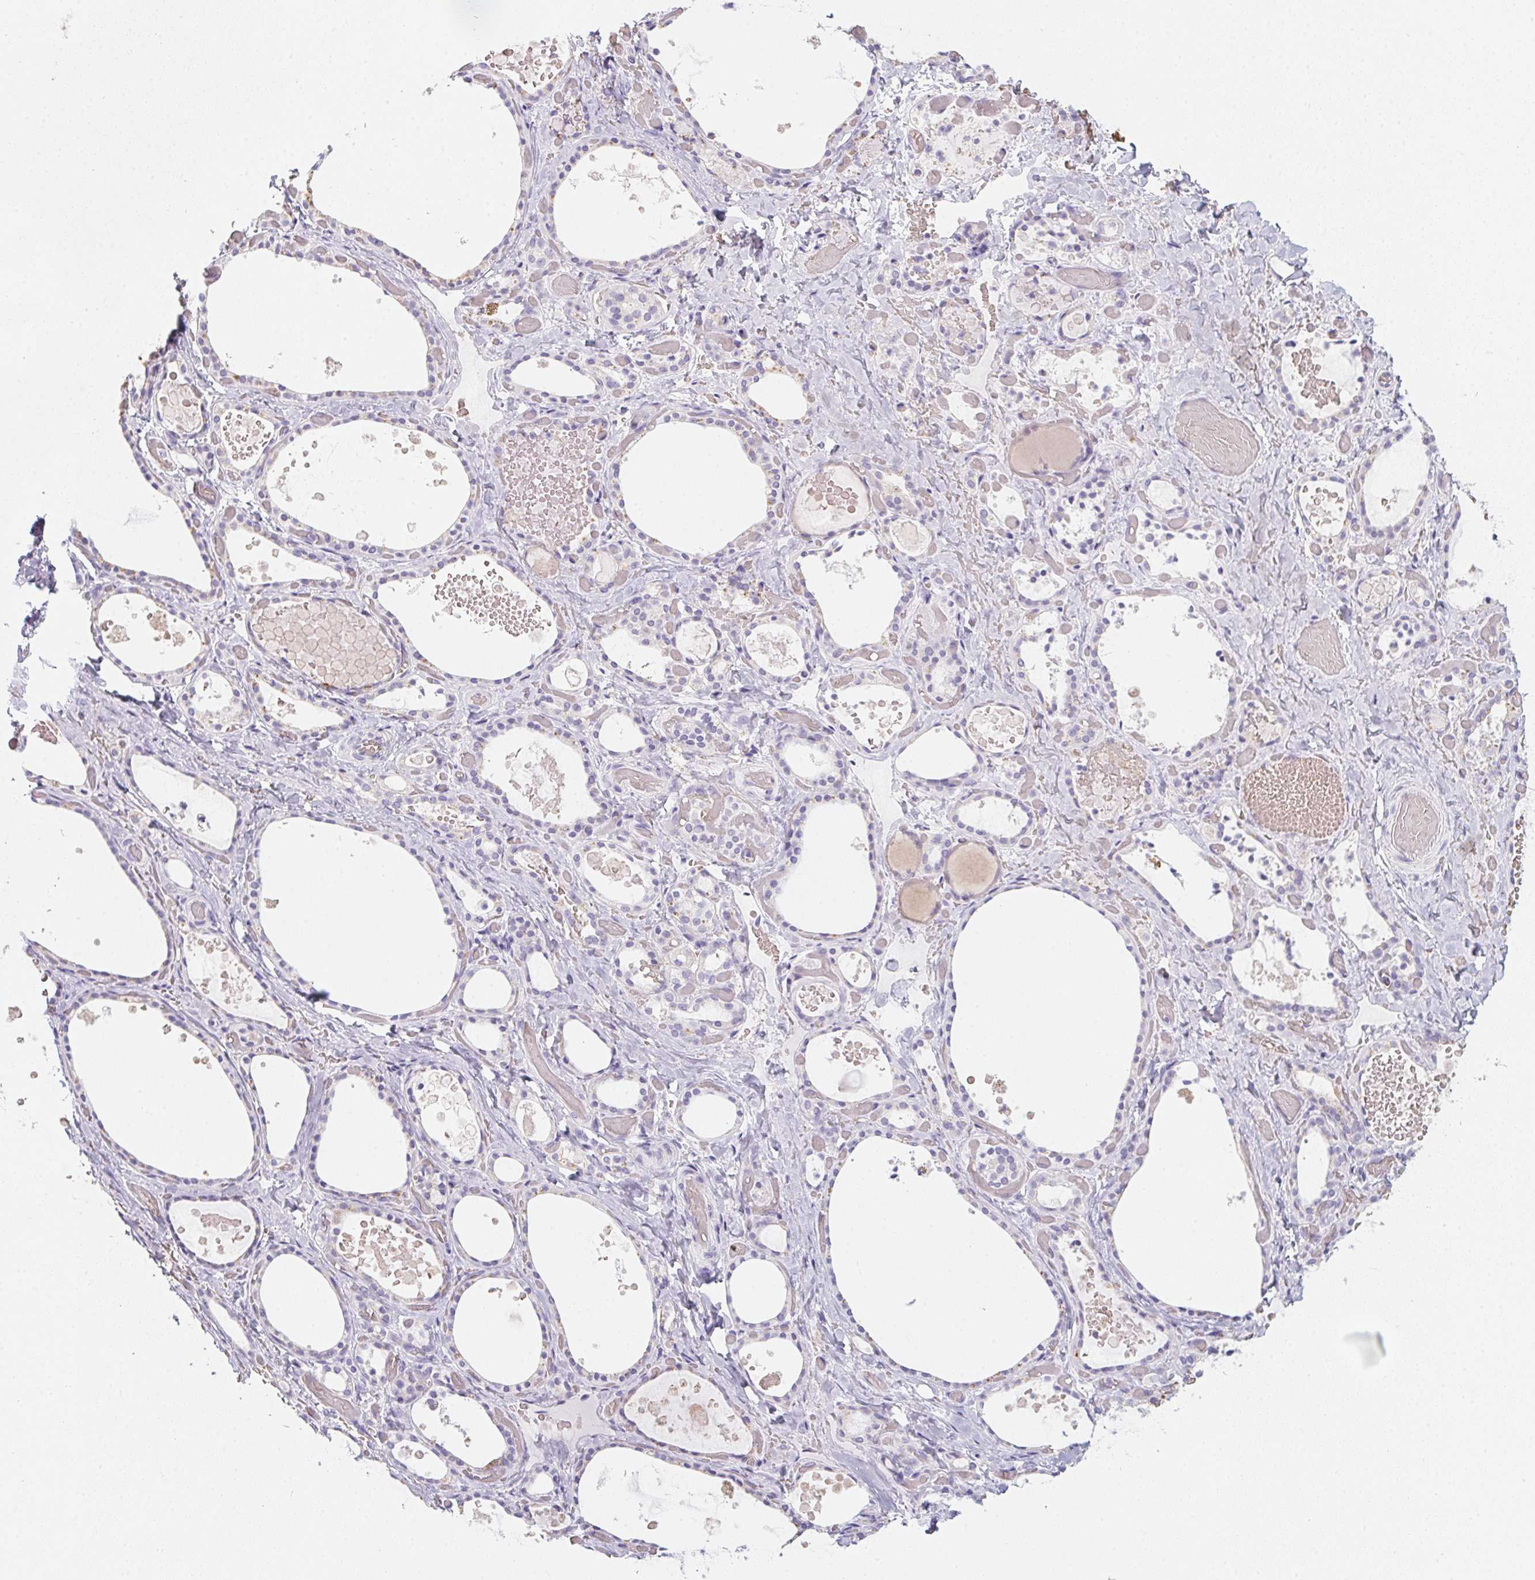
{"staining": {"intensity": "negative", "quantity": "none", "location": "none"}, "tissue": "thyroid gland", "cell_type": "Glandular cells", "image_type": "normal", "snomed": [{"axis": "morphology", "description": "Normal tissue, NOS"}, {"axis": "topography", "description": "Thyroid gland"}], "caption": "IHC of benign human thyroid gland displays no expression in glandular cells.", "gene": "DCD", "patient": {"sex": "female", "age": 56}}